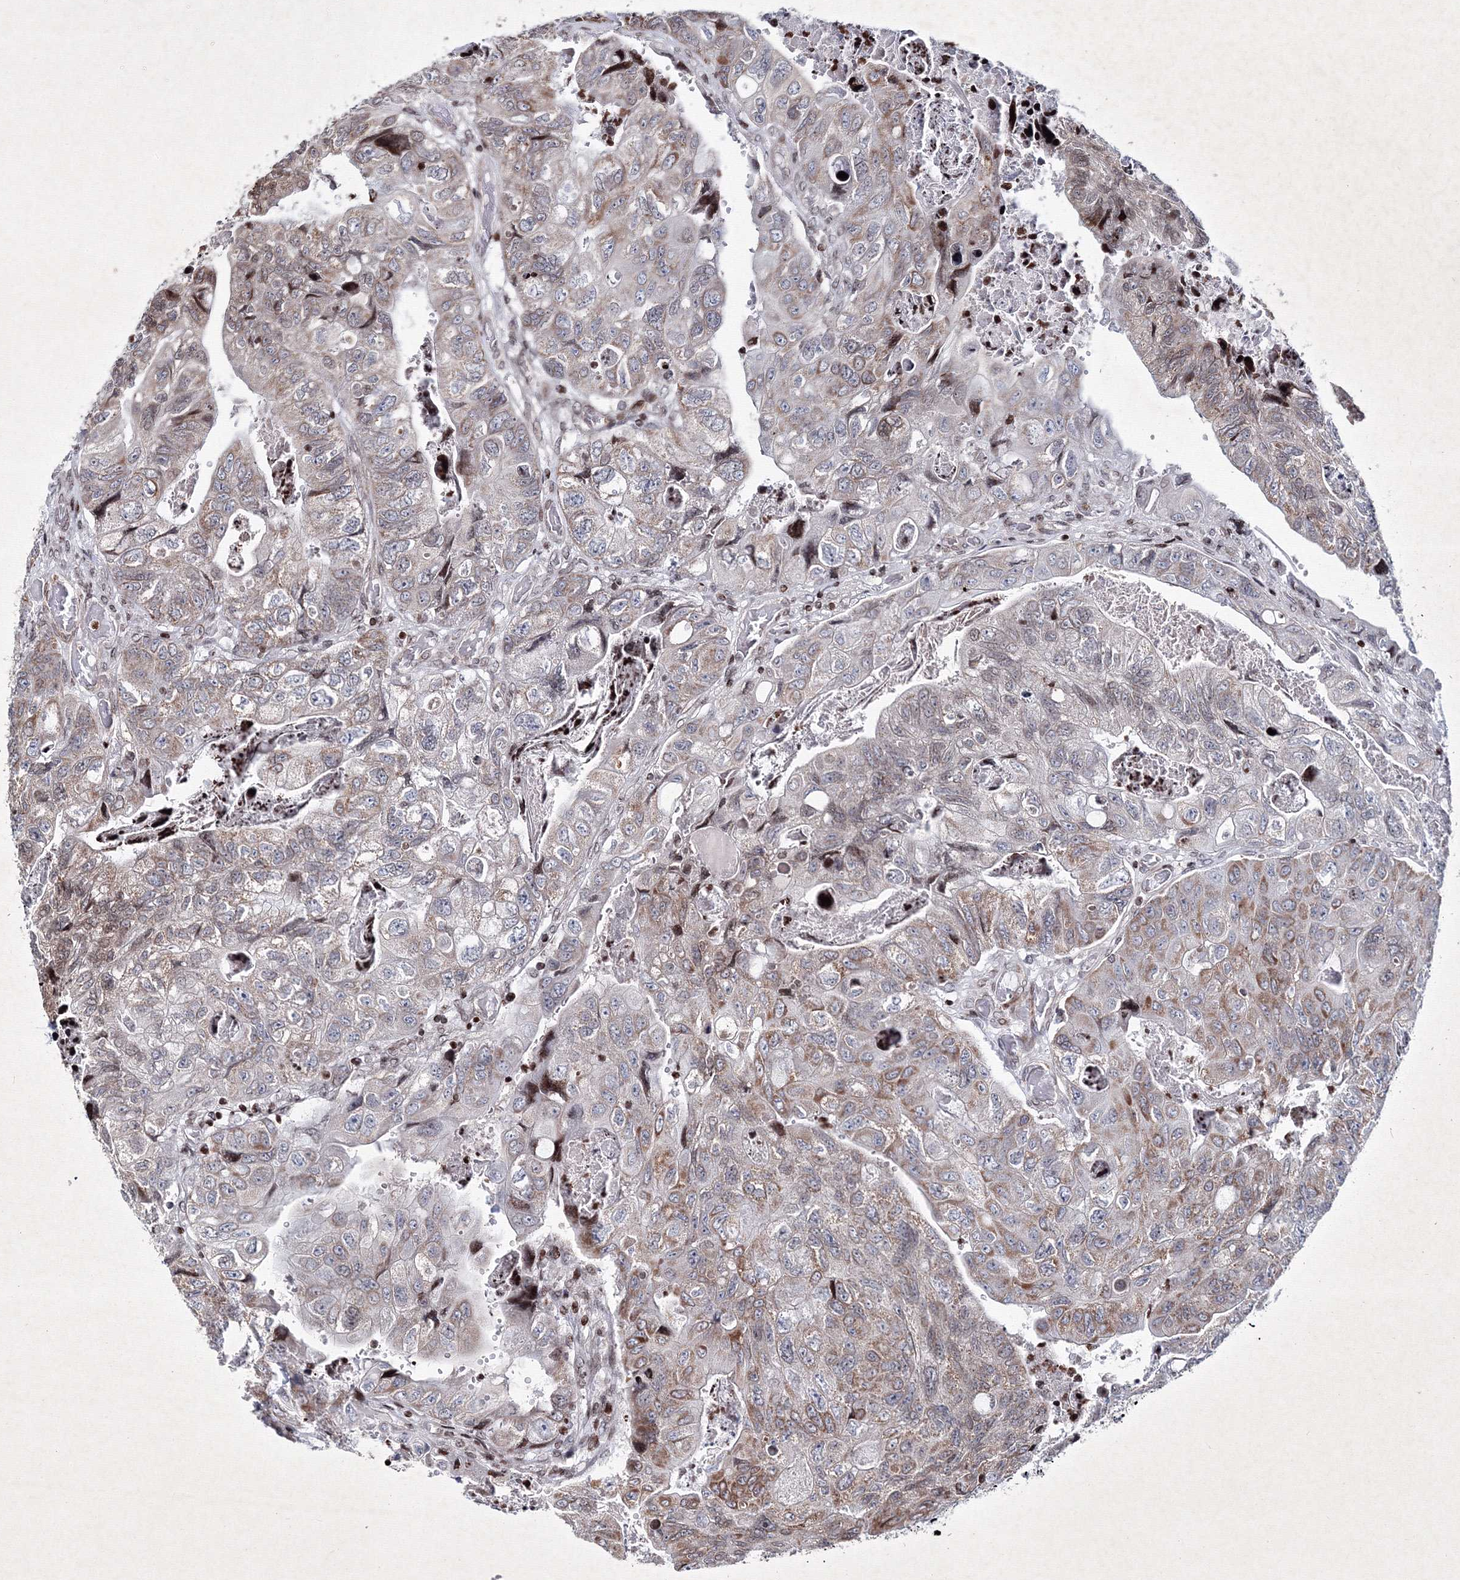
{"staining": {"intensity": "moderate", "quantity": "<25%", "location": "cytoplasmic/membranous"}, "tissue": "colorectal cancer", "cell_type": "Tumor cells", "image_type": "cancer", "snomed": [{"axis": "morphology", "description": "Adenocarcinoma, NOS"}, {"axis": "topography", "description": "Rectum"}], "caption": "The micrograph reveals staining of adenocarcinoma (colorectal), revealing moderate cytoplasmic/membranous protein staining (brown color) within tumor cells.", "gene": "SMIM29", "patient": {"sex": "male", "age": 63}}